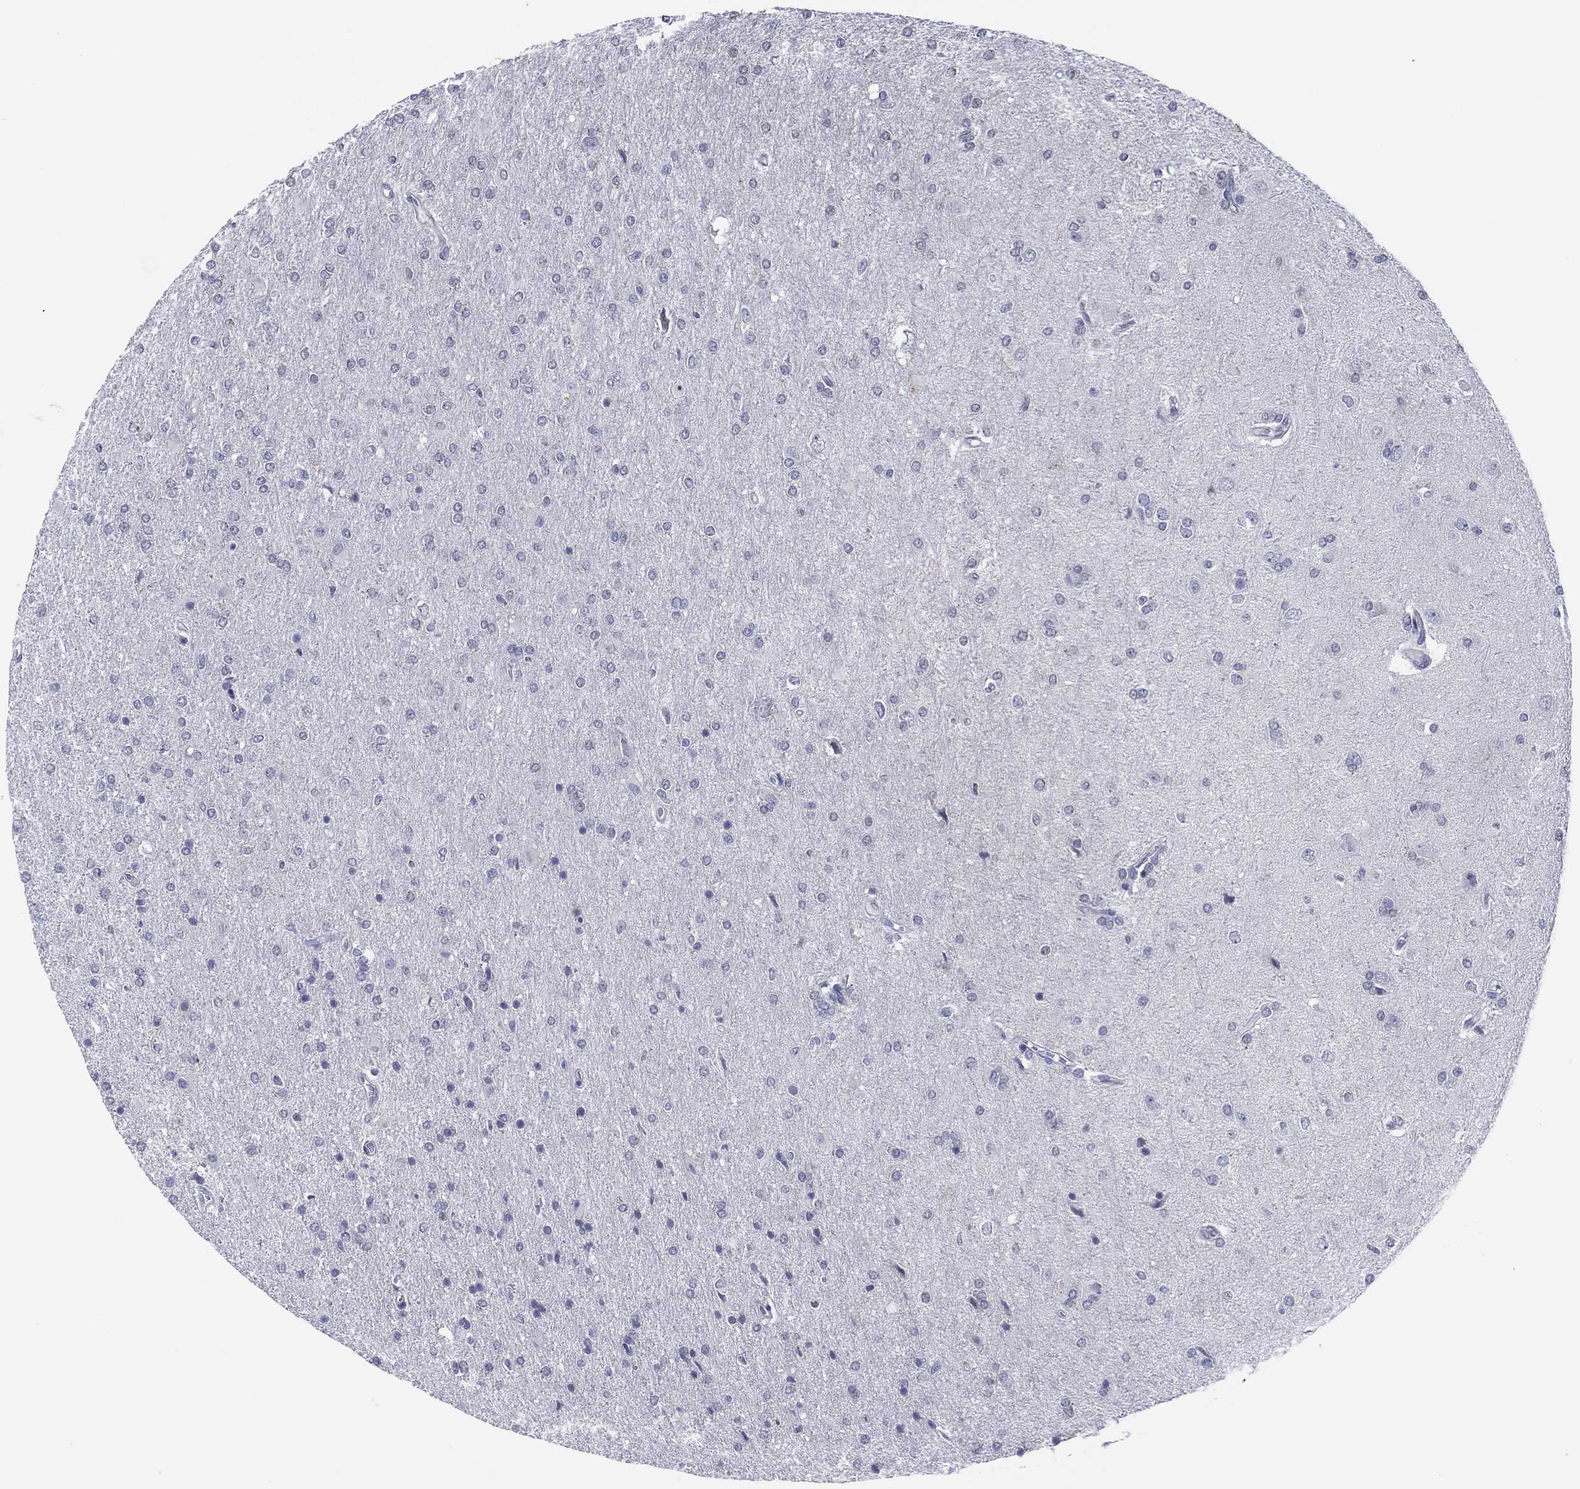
{"staining": {"intensity": "negative", "quantity": "none", "location": "none"}, "tissue": "glioma", "cell_type": "Tumor cells", "image_type": "cancer", "snomed": [{"axis": "morphology", "description": "Glioma, malignant, High grade"}, {"axis": "topography", "description": "Cerebral cortex"}], "caption": "An immunohistochemistry image of malignant high-grade glioma is shown. There is no staining in tumor cells of malignant high-grade glioma. (DAB (3,3'-diaminobenzidine) IHC, high magnification).", "gene": "TRIM31", "patient": {"sex": "male", "age": 70}}